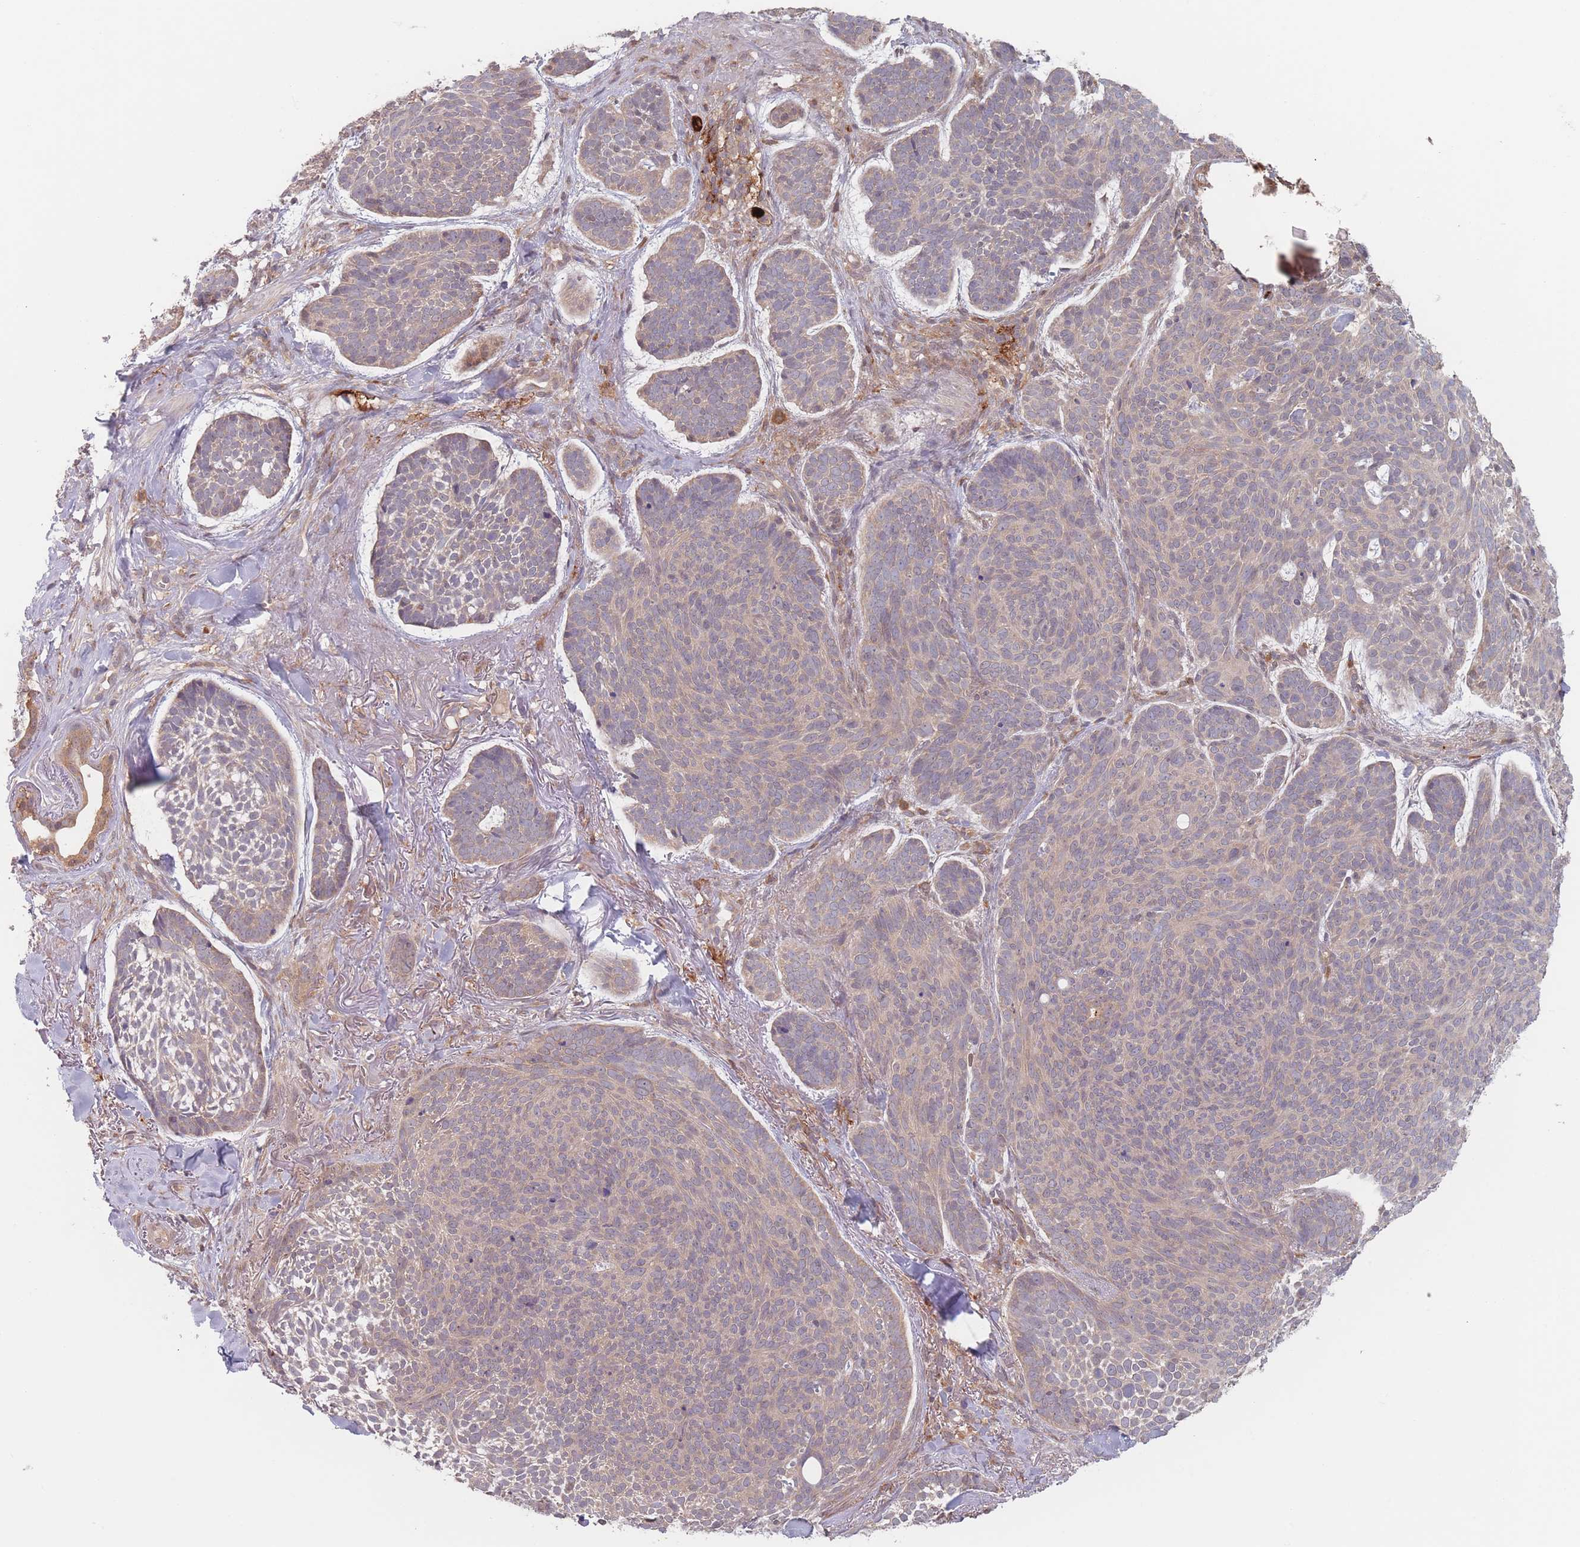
{"staining": {"intensity": "weak", "quantity": "25%-75%", "location": "cytoplasmic/membranous"}, "tissue": "skin cancer", "cell_type": "Tumor cells", "image_type": "cancer", "snomed": [{"axis": "morphology", "description": "Basal cell carcinoma"}, {"axis": "topography", "description": "Skin"}], "caption": "Immunohistochemical staining of skin cancer displays low levels of weak cytoplasmic/membranous protein staining in approximately 25%-75% of tumor cells.", "gene": "PPM1A", "patient": {"sex": "male", "age": 70}}